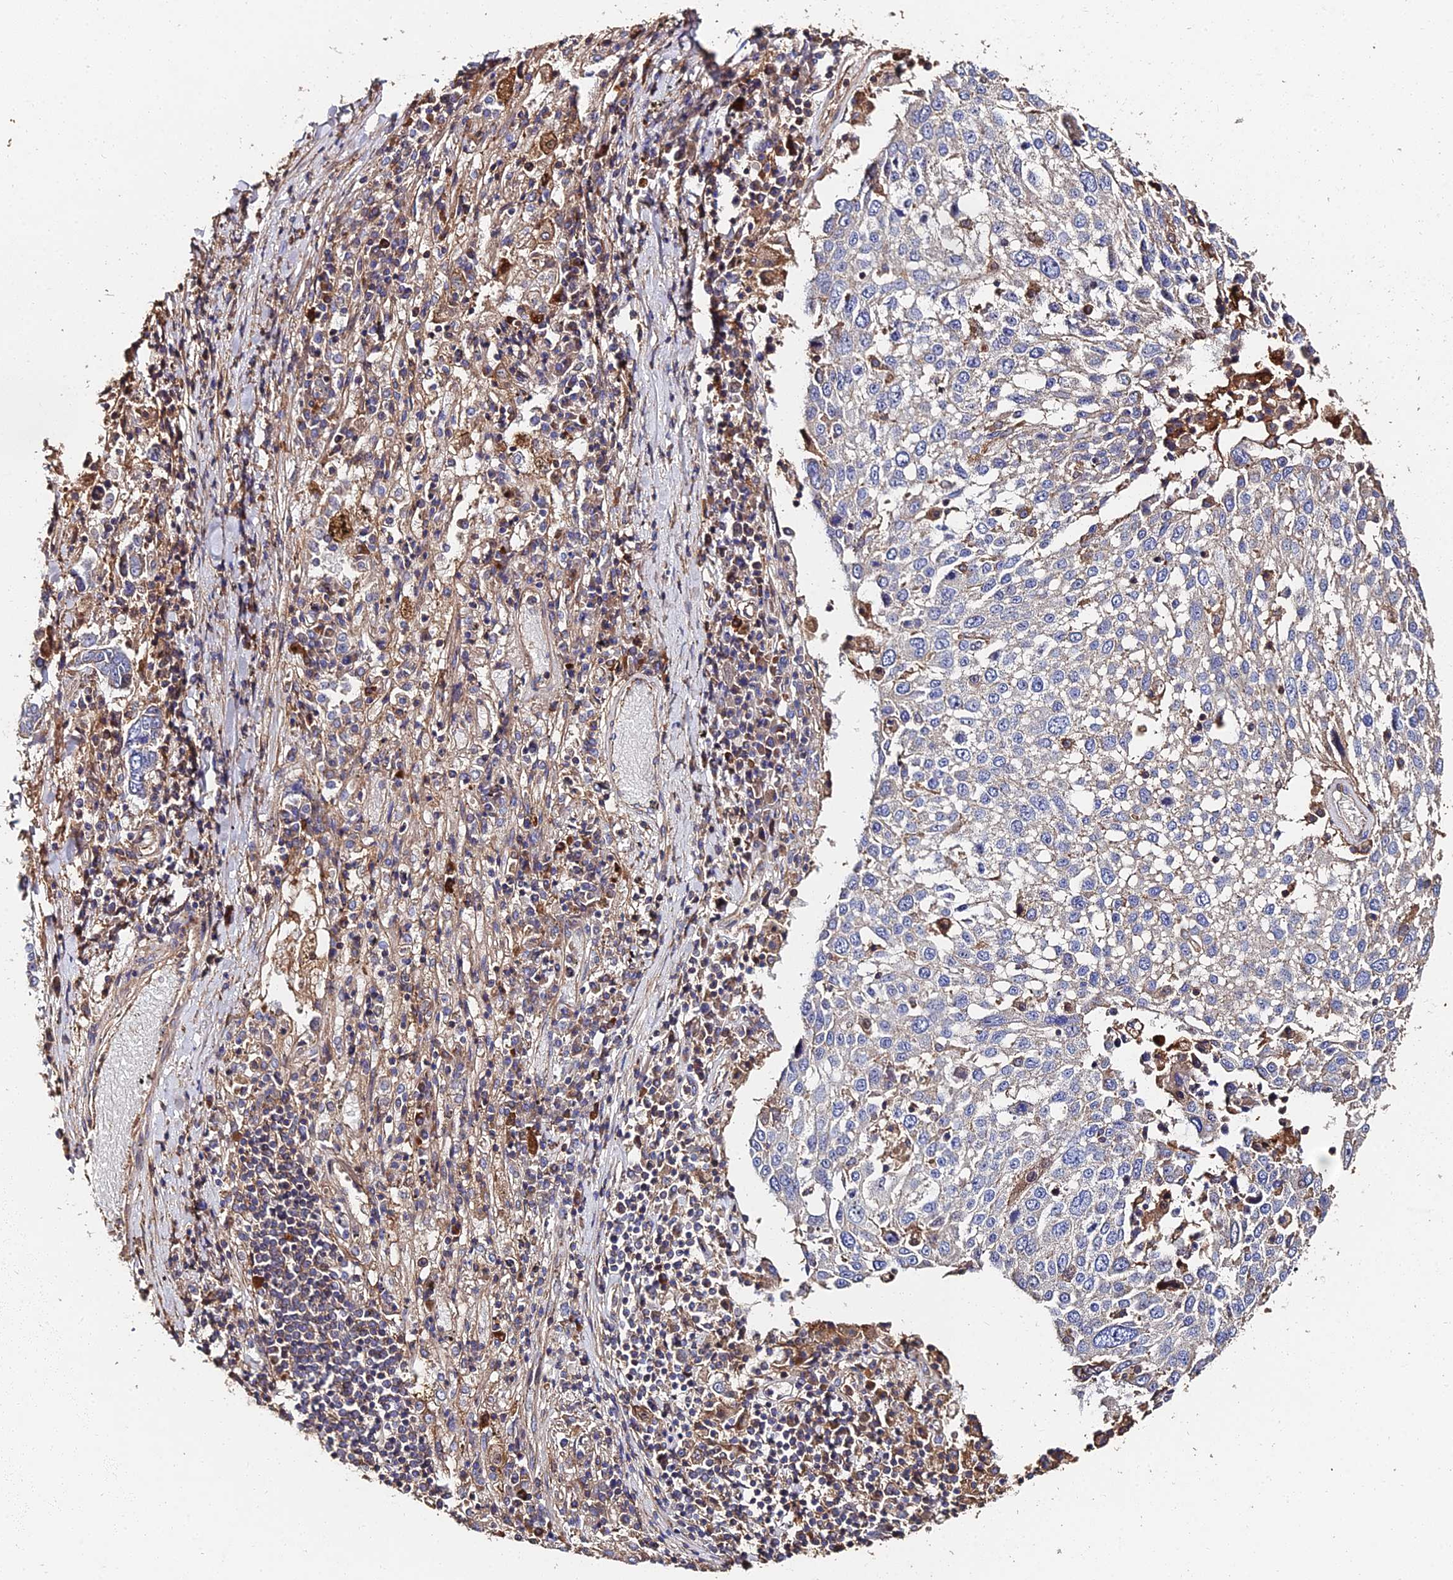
{"staining": {"intensity": "negative", "quantity": "none", "location": "none"}, "tissue": "lung cancer", "cell_type": "Tumor cells", "image_type": "cancer", "snomed": [{"axis": "morphology", "description": "Squamous cell carcinoma, NOS"}, {"axis": "topography", "description": "Lung"}], "caption": "This micrograph is of lung cancer (squamous cell carcinoma) stained with IHC to label a protein in brown with the nuclei are counter-stained blue. There is no expression in tumor cells.", "gene": "EXT1", "patient": {"sex": "male", "age": 65}}